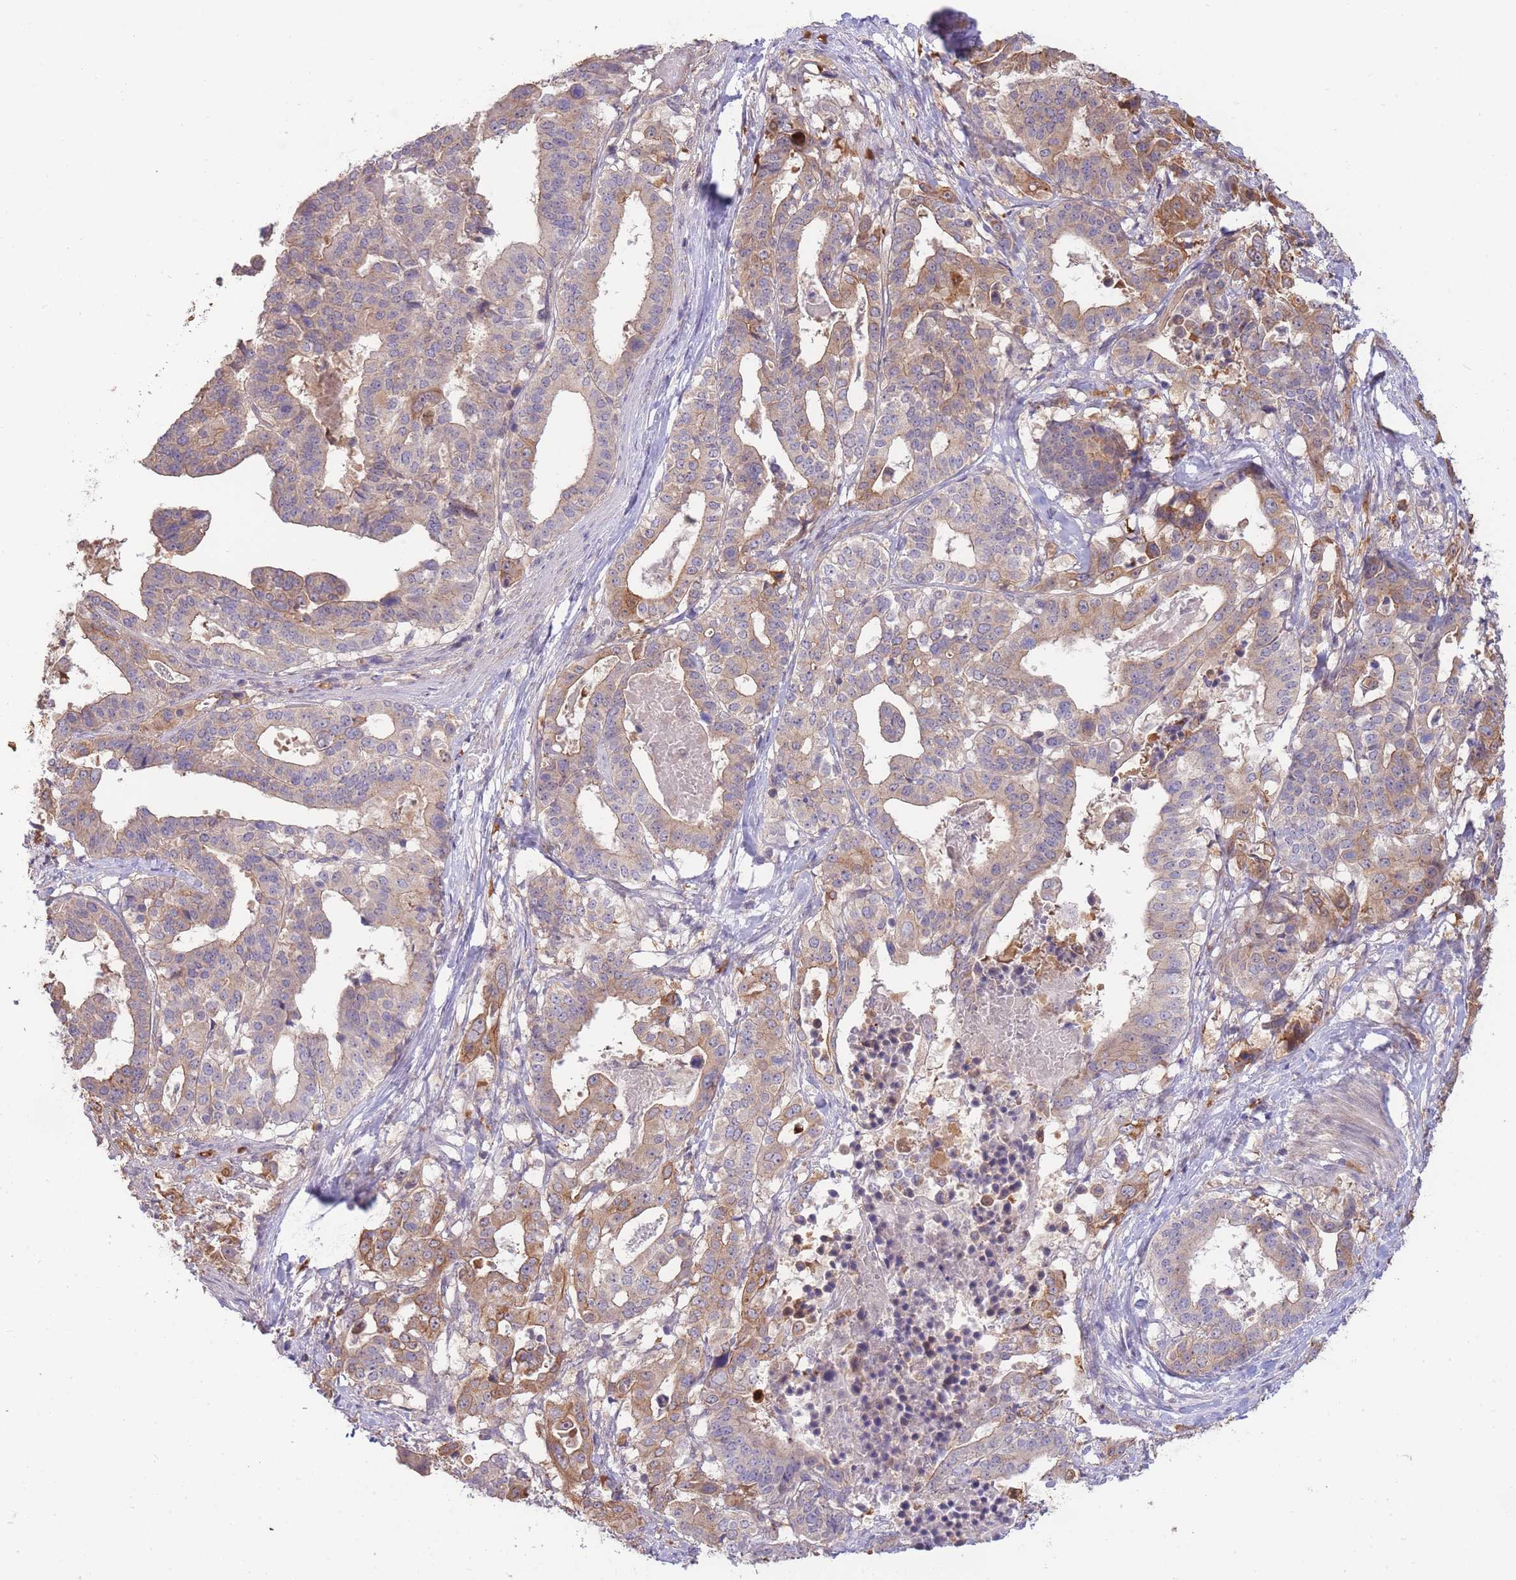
{"staining": {"intensity": "moderate", "quantity": "25%-75%", "location": "cytoplasmic/membranous"}, "tissue": "stomach cancer", "cell_type": "Tumor cells", "image_type": "cancer", "snomed": [{"axis": "morphology", "description": "Adenocarcinoma, NOS"}, {"axis": "topography", "description": "Stomach"}], "caption": "The histopathology image reveals a brown stain indicating the presence of a protein in the cytoplasmic/membranous of tumor cells in stomach cancer (adenocarcinoma).", "gene": "SMC6", "patient": {"sex": "male", "age": 48}}